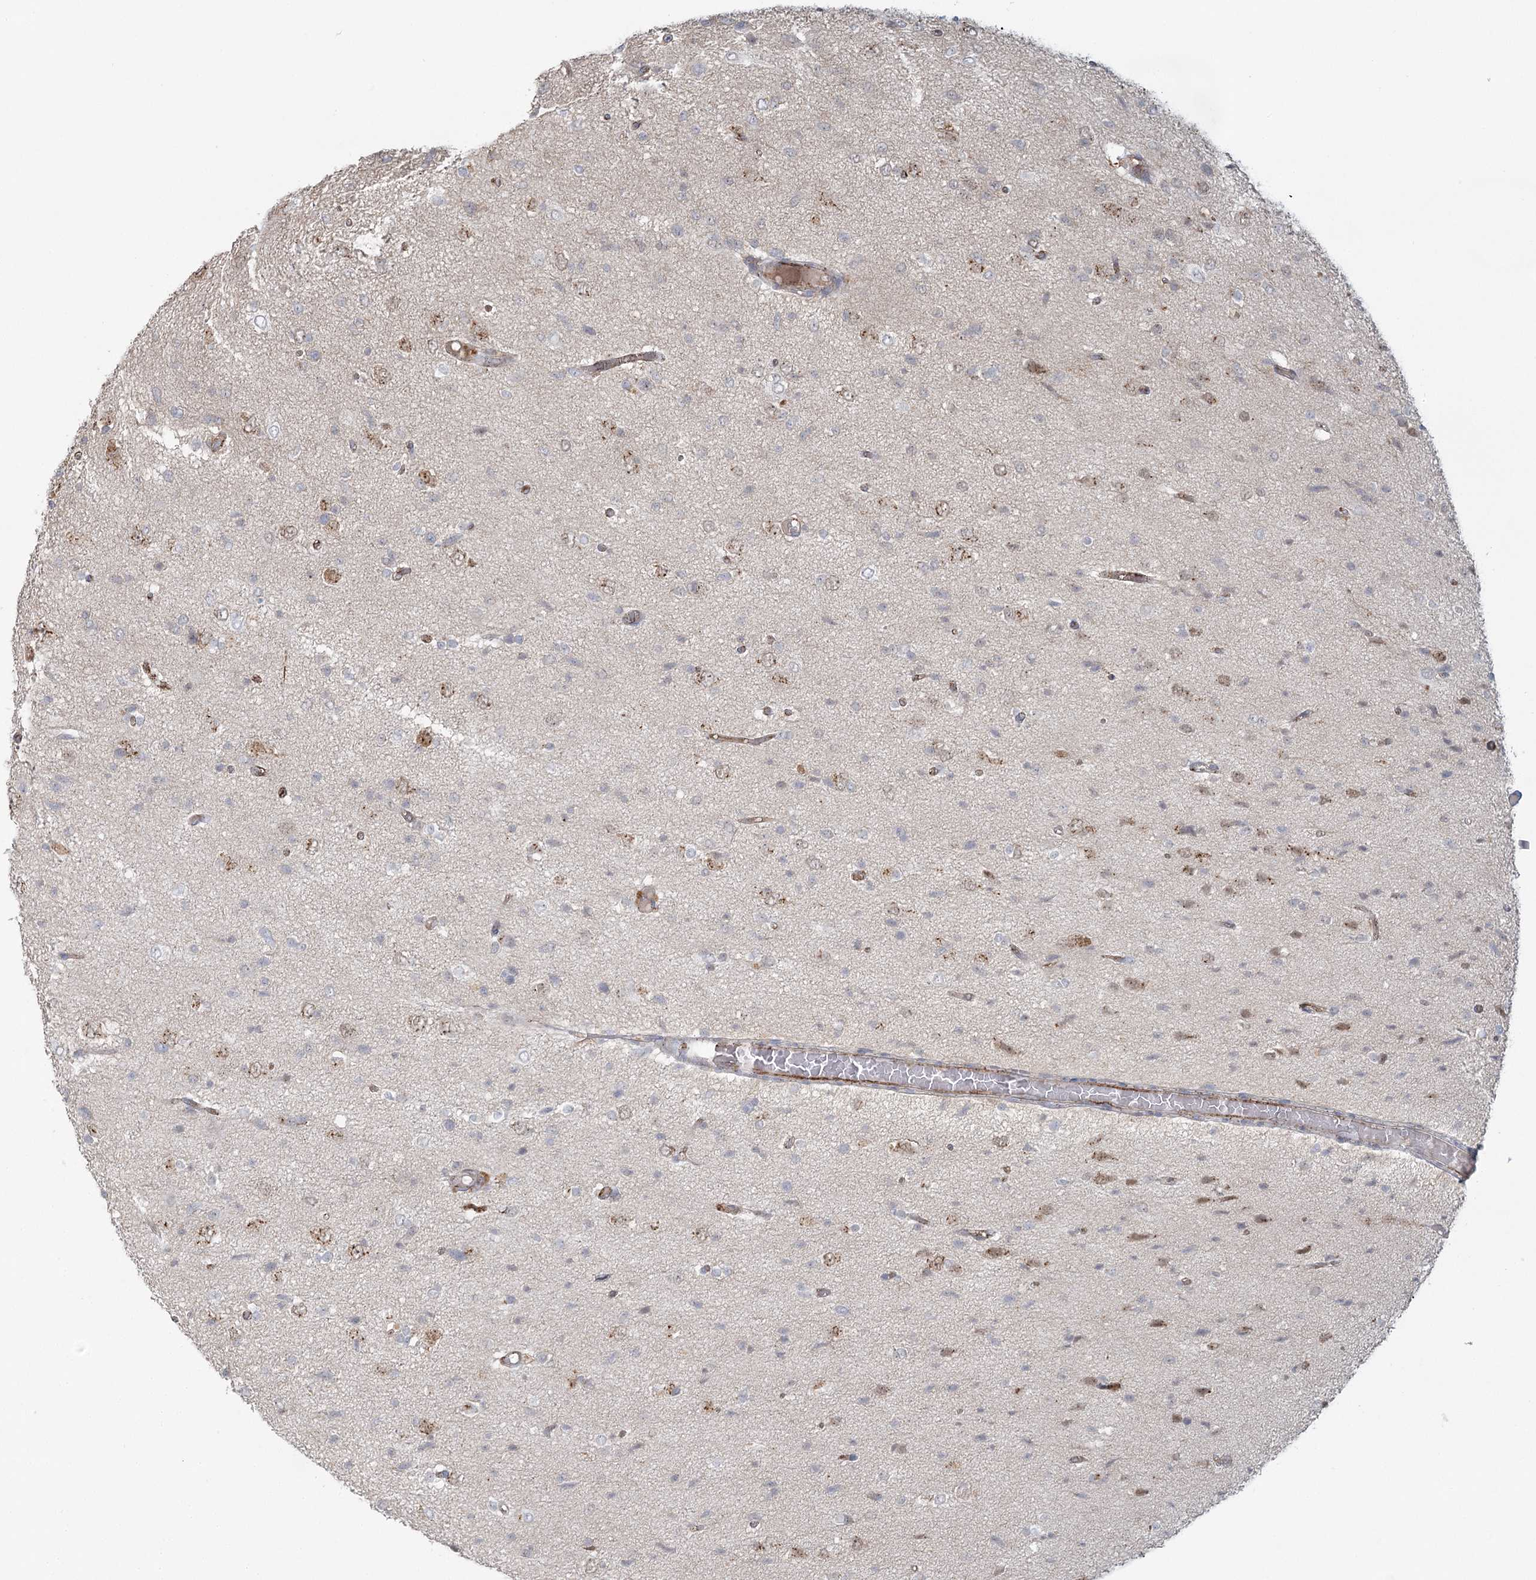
{"staining": {"intensity": "negative", "quantity": "none", "location": "none"}, "tissue": "glioma", "cell_type": "Tumor cells", "image_type": "cancer", "snomed": [{"axis": "morphology", "description": "Glioma, malignant, High grade"}, {"axis": "topography", "description": "Brain"}], "caption": "An immunohistochemistry histopathology image of malignant glioma (high-grade) is shown. There is no staining in tumor cells of malignant glioma (high-grade). (DAB immunohistochemistry, high magnification).", "gene": "KBTBD4", "patient": {"sex": "female", "age": 59}}